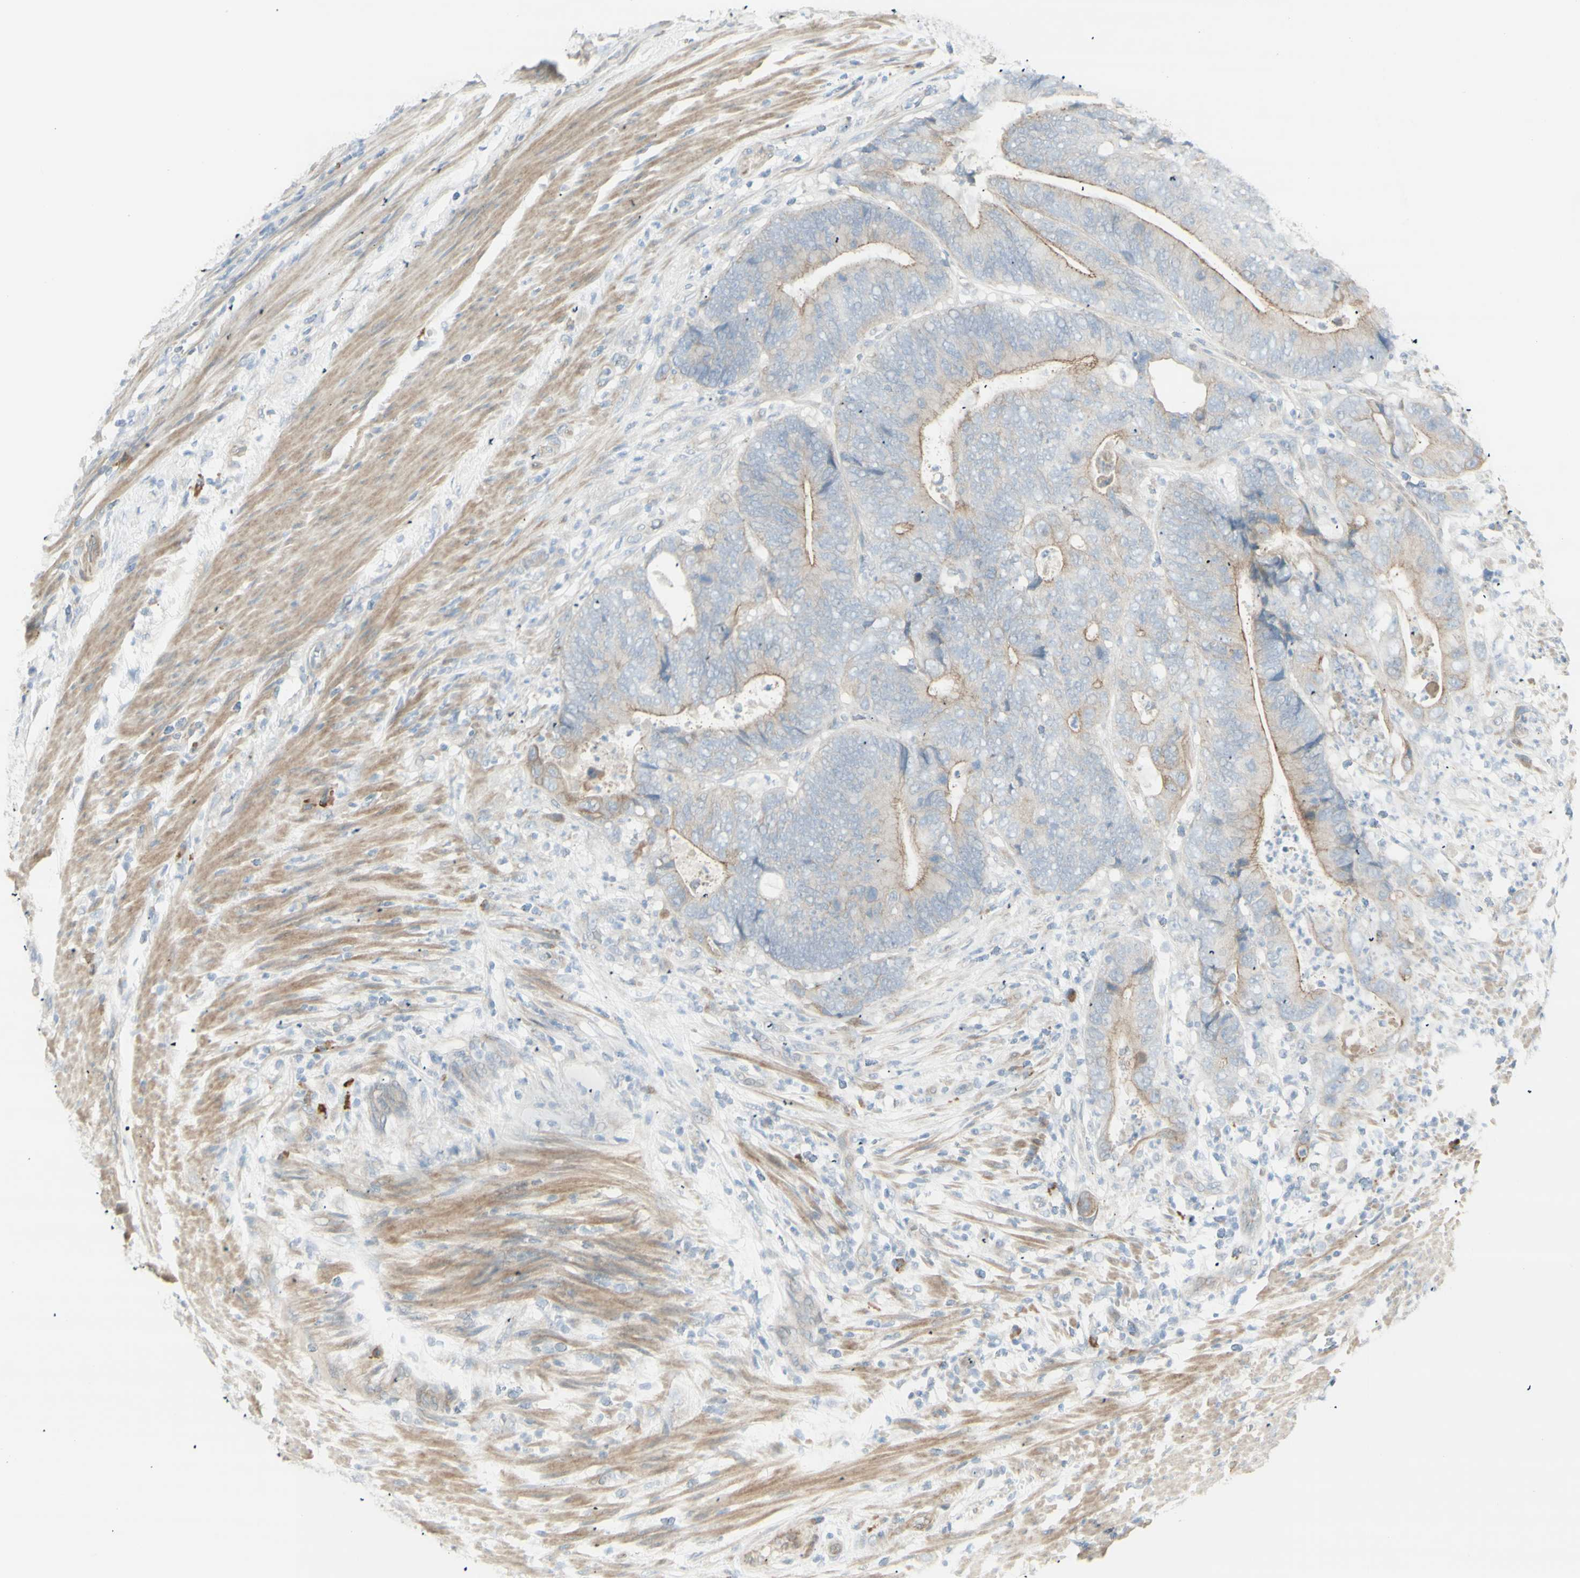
{"staining": {"intensity": "moderate", "quantity": ">75%", "location": "cytoplasmic/membranous"}, "tissue": "colorectal cancer", "cell_type": "Tumor cells", "image_type": "cancer", "snomed": [{"axis": "morphology", "description": "Normal tissue, NOS"}, {"axis": "morphology", "description": "Adenocarcinoma, NOS"}, {"axis": "topography", "description": "Colon"}], "caption": "A brown stain labels moderate cytoplasmic/membranous expression of a protein in human adenocarcinoma (colorectal) tumor cells.", "gene": "NDST4", "patient": {"sex": "male", "age": 56}}